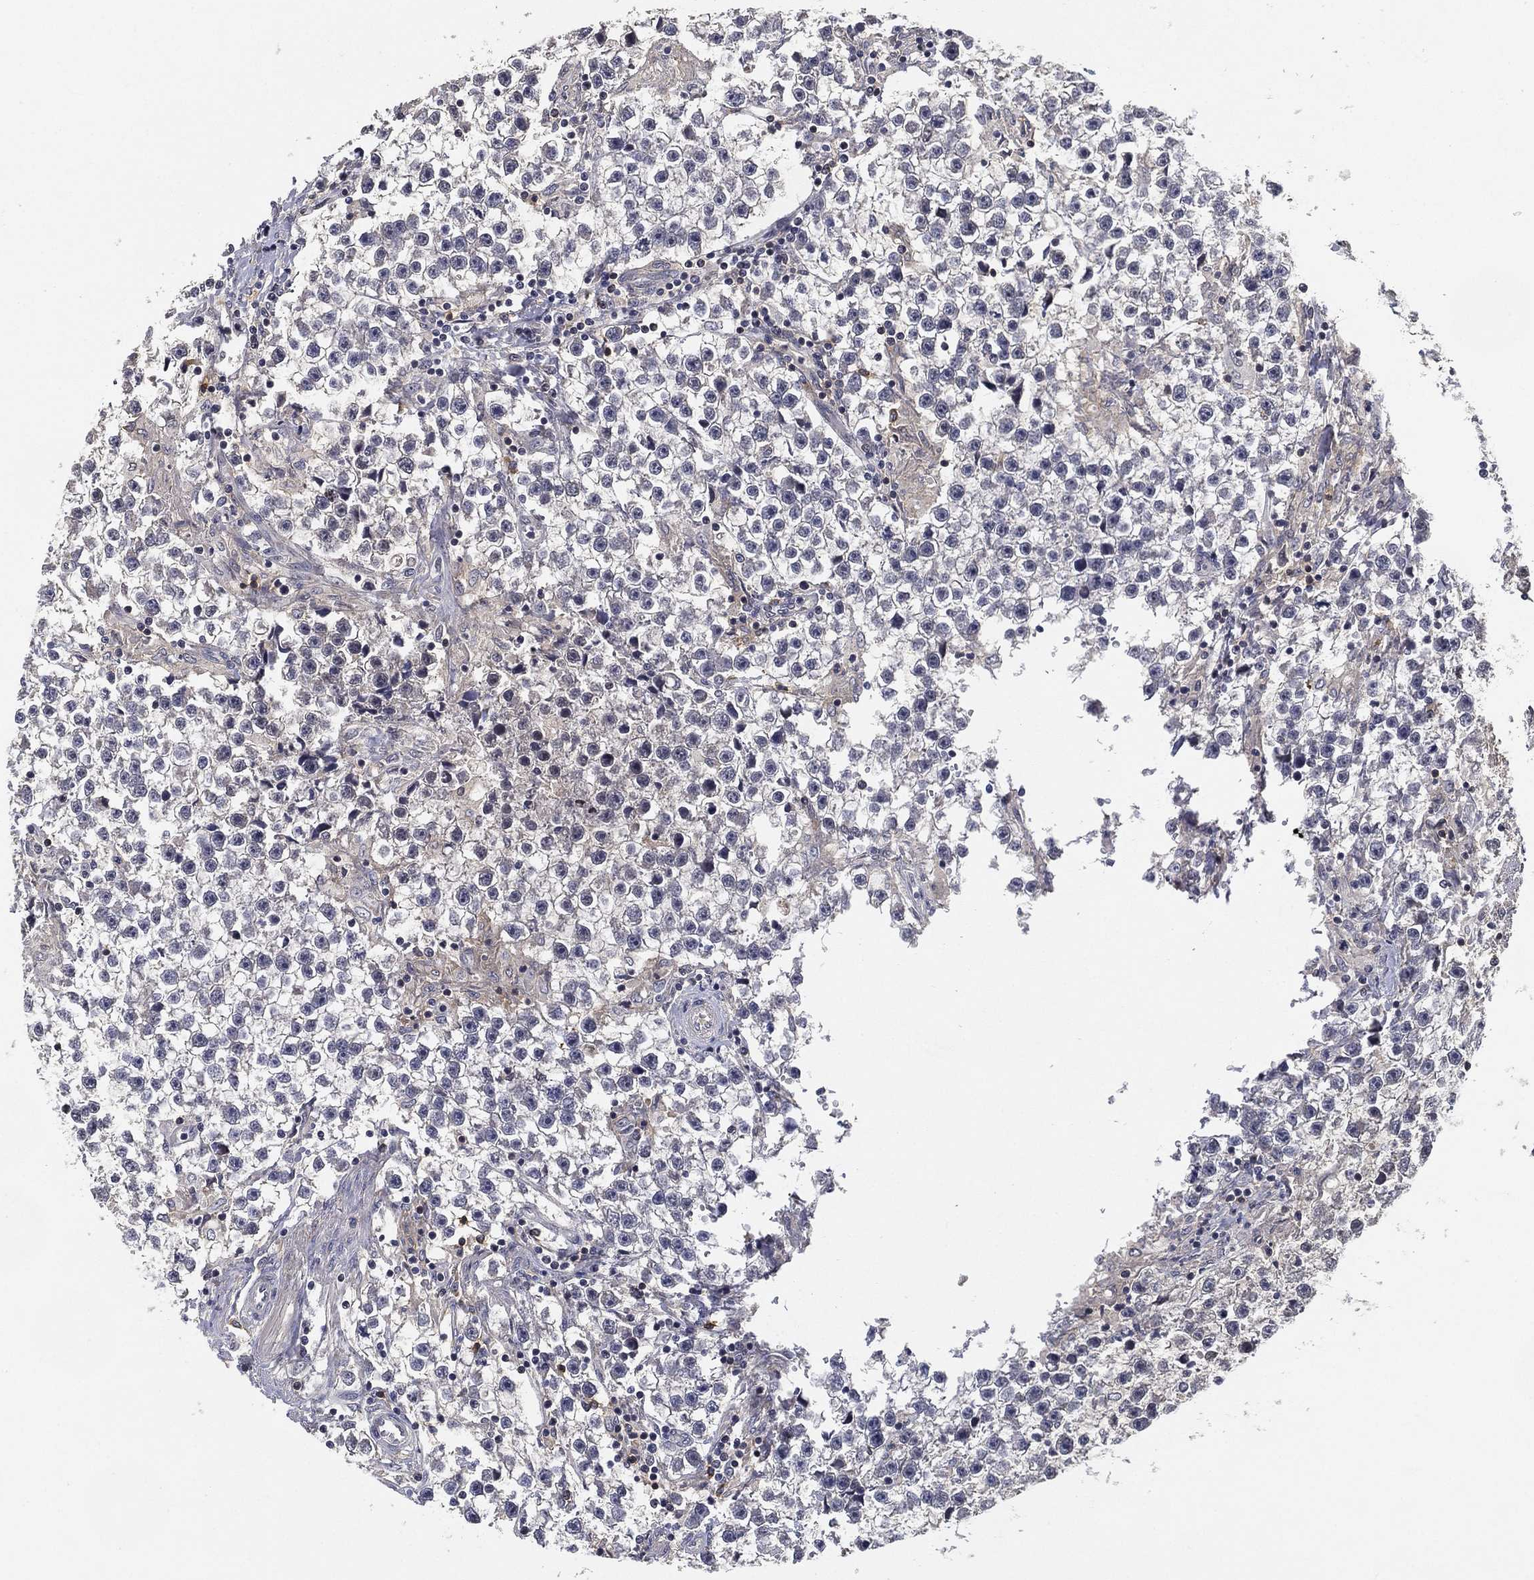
{"staining": {"intensity": "negative", "quantity": "none", "location": "none"}, "tissue": "testis cancer", "cell_type": "Tumor cells", "image_type": "cancer", "snomed": [{"axis": "morphology", "description": "Seminoma, NOS"}, {"axis": "topography", "description": "Testis"}], "caption": "Tumor cells are negative for protein expression in human testis cancer. (DAB IHC visualized using brightfield microscopy, high magnification).", "gene": "CFAP251", "patient": {"sex": "male", "age": 59}}